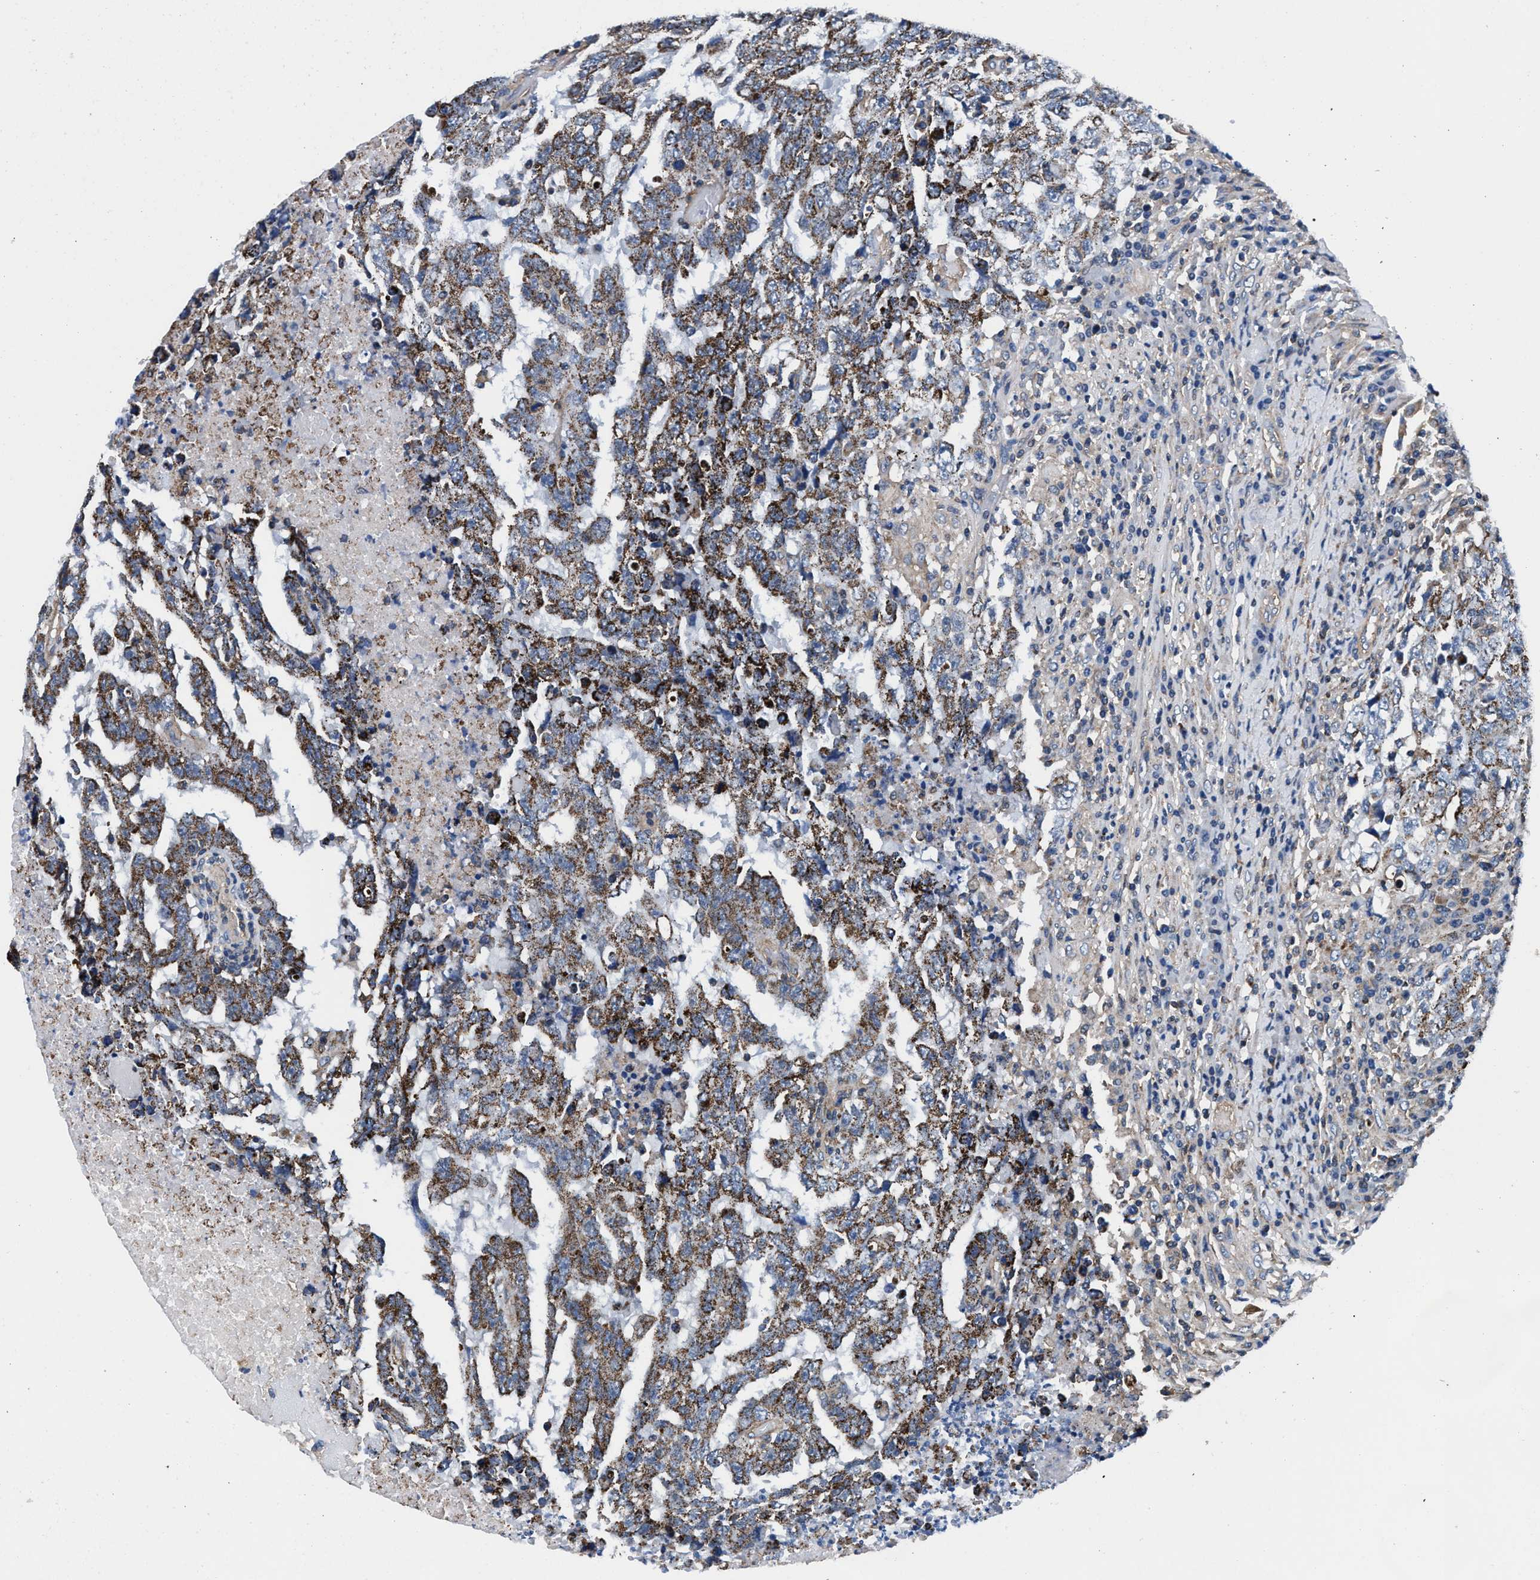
{"staining": {"intensity": "moderate", "quantity": ">75%", "location": "cytoplasmic/membranous"}, "tissue": "testis cancer", "cell_type": "Tumor cells", "image_type": "cancer", "snomed": [{"axis": "morphology", "description": "Necrosis, NOS"}, {"axis": "morphology", "description": "Carcinoma, Embryonal, NOS"}, {"axis": "topography", "description": "Testis"}], "caption": "Tumor cells demonstrate medium levels of moderate cytoplasmic/membranous staining in approximately >75% of cells in testis embryonal carcinoma. (brown staining indicates protein expression, while blue staining denotes nuclei).", "gene": "NKTR", "patient": {"sex": "male", "age": 19}}